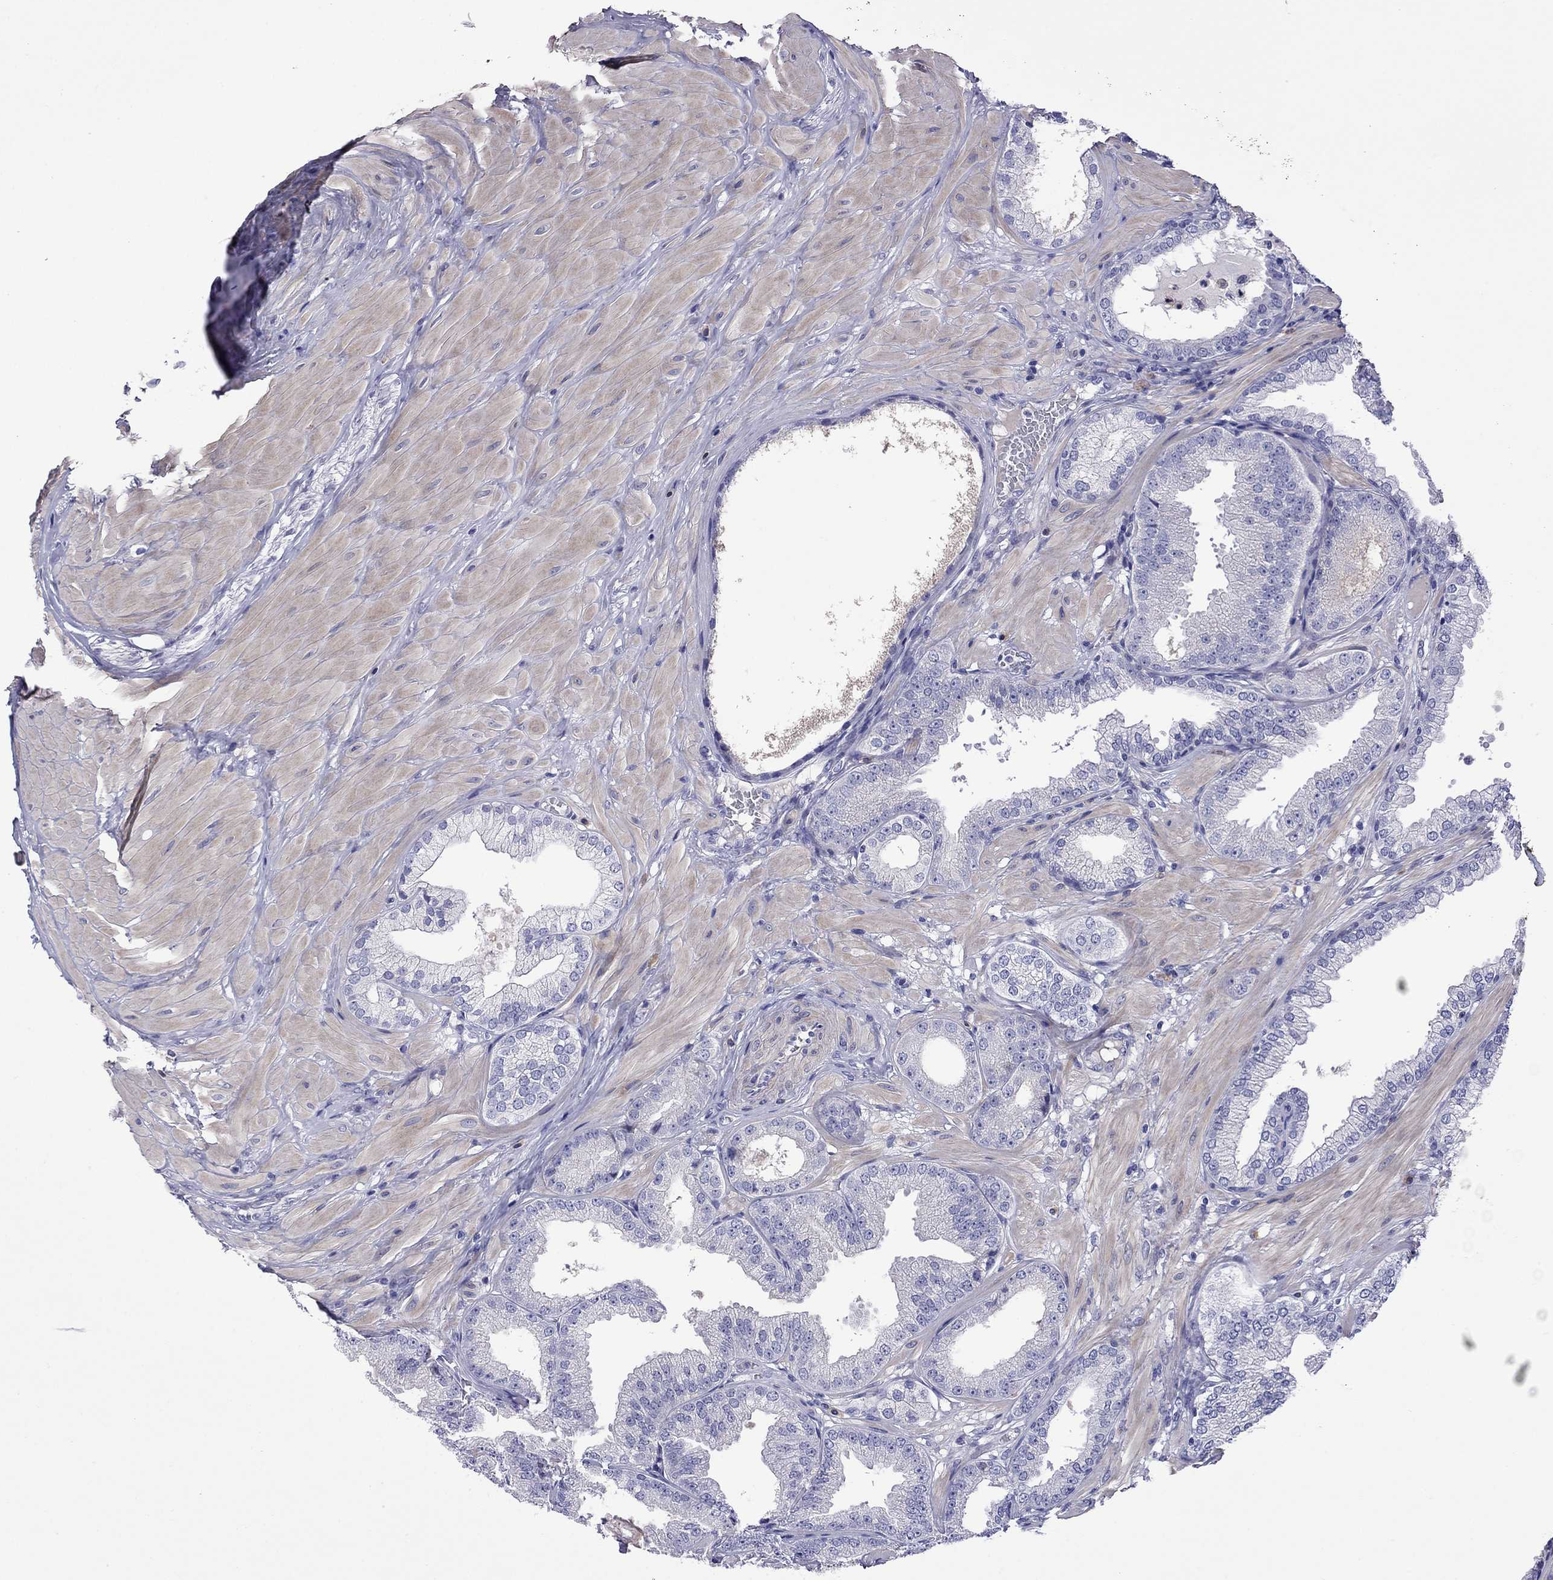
{"staining": {"intensity": "negative", "quantity": "none", "location": "none"}, "tissue": "prostate cancer", "cell_type": "Tumor cells", "image_type": "cancer", "snomed": [{"axis": "morphology", "description": "Adenocarcinoma, Low grade"}, {"axis": "topography", "description": "Prostate"}], "caption": "High power microscopy photomicrograph of an immunohistochemistry micrograph of adenocarcinoma (low-grade) (prostate), revealing no significant expression in tumor cells.", "gene": "STAR", "patient": {"sex": "male", "age": 55}}